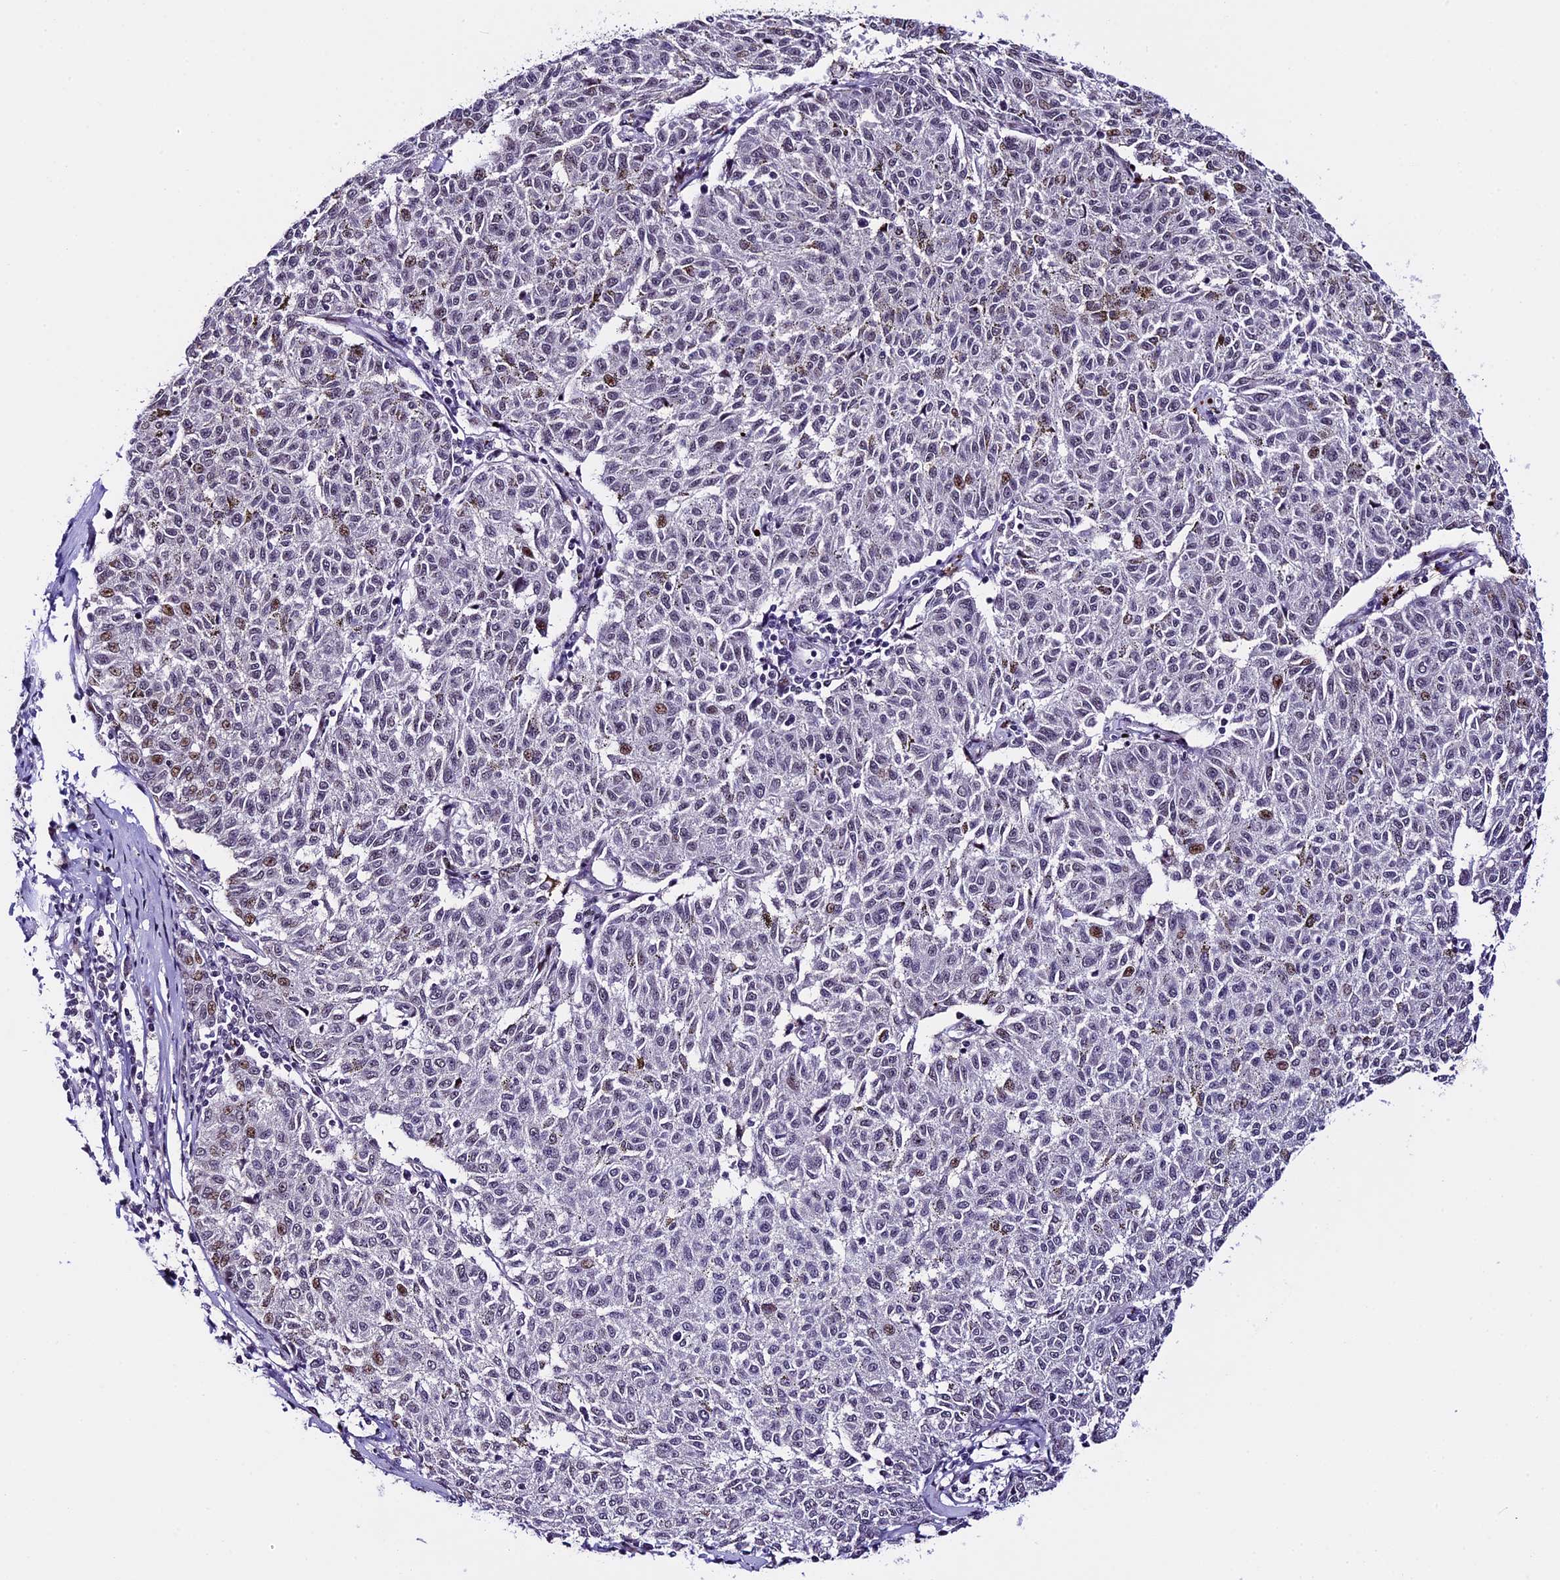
{"staining": {"intensity": "moderate", "quantity": "<25%", "location": "nuclear"}, "tissue": "melanoma", "cell_type": "Tumor cells", "image_type": "cancer", "snomed": [{"axis": "morphology", "description": "Malignant melanoma, NOS"}, {"axis": "topography", "description": "Skin"}], "caption": "A histopathology image showing moderate nuclear positivity in approximately <25% of tumor cells in malignant melanoma, as visualized by brown immunohistochemical staining.", "gene": "TCP11L2", "patient": {"sex": "female", "age": 72}}